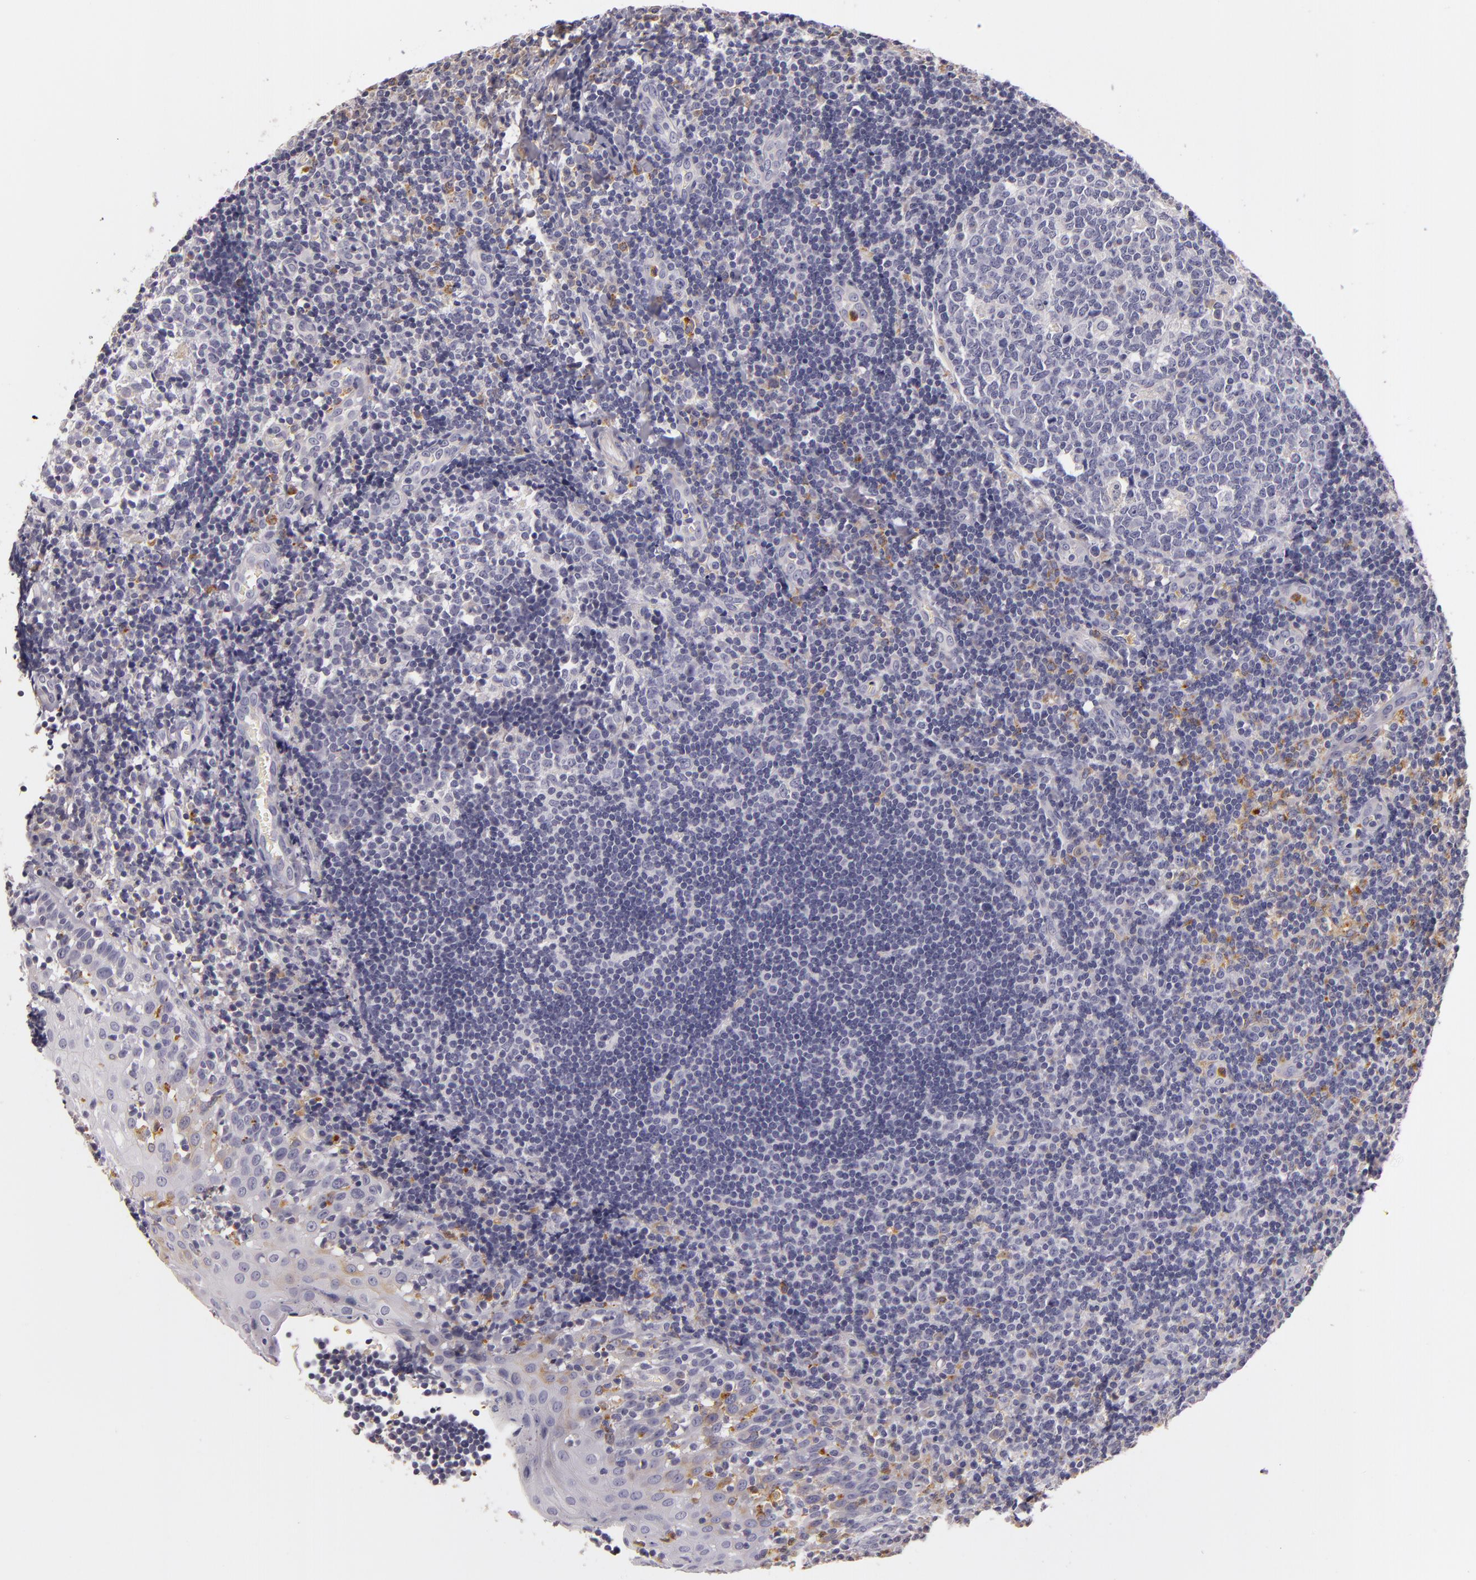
{"staining": {"intensity": "negative", "quantity": "none", "location": "none"}, "tissue": "tonsil", "cell_type": "Germinal center cells", "image_type": "normal", "snomed": [{"axis": "morphology", "description": "Normal tissue, NOS"}, {"axis": "topography", "description": "Tonsil"}], "caption": "This is an immunohistochemistry micrograph of normal tonsil. There is no staining in germinal center cells.", "gene": "TLR8", "patient": {"sex": "female", "age": 41}}